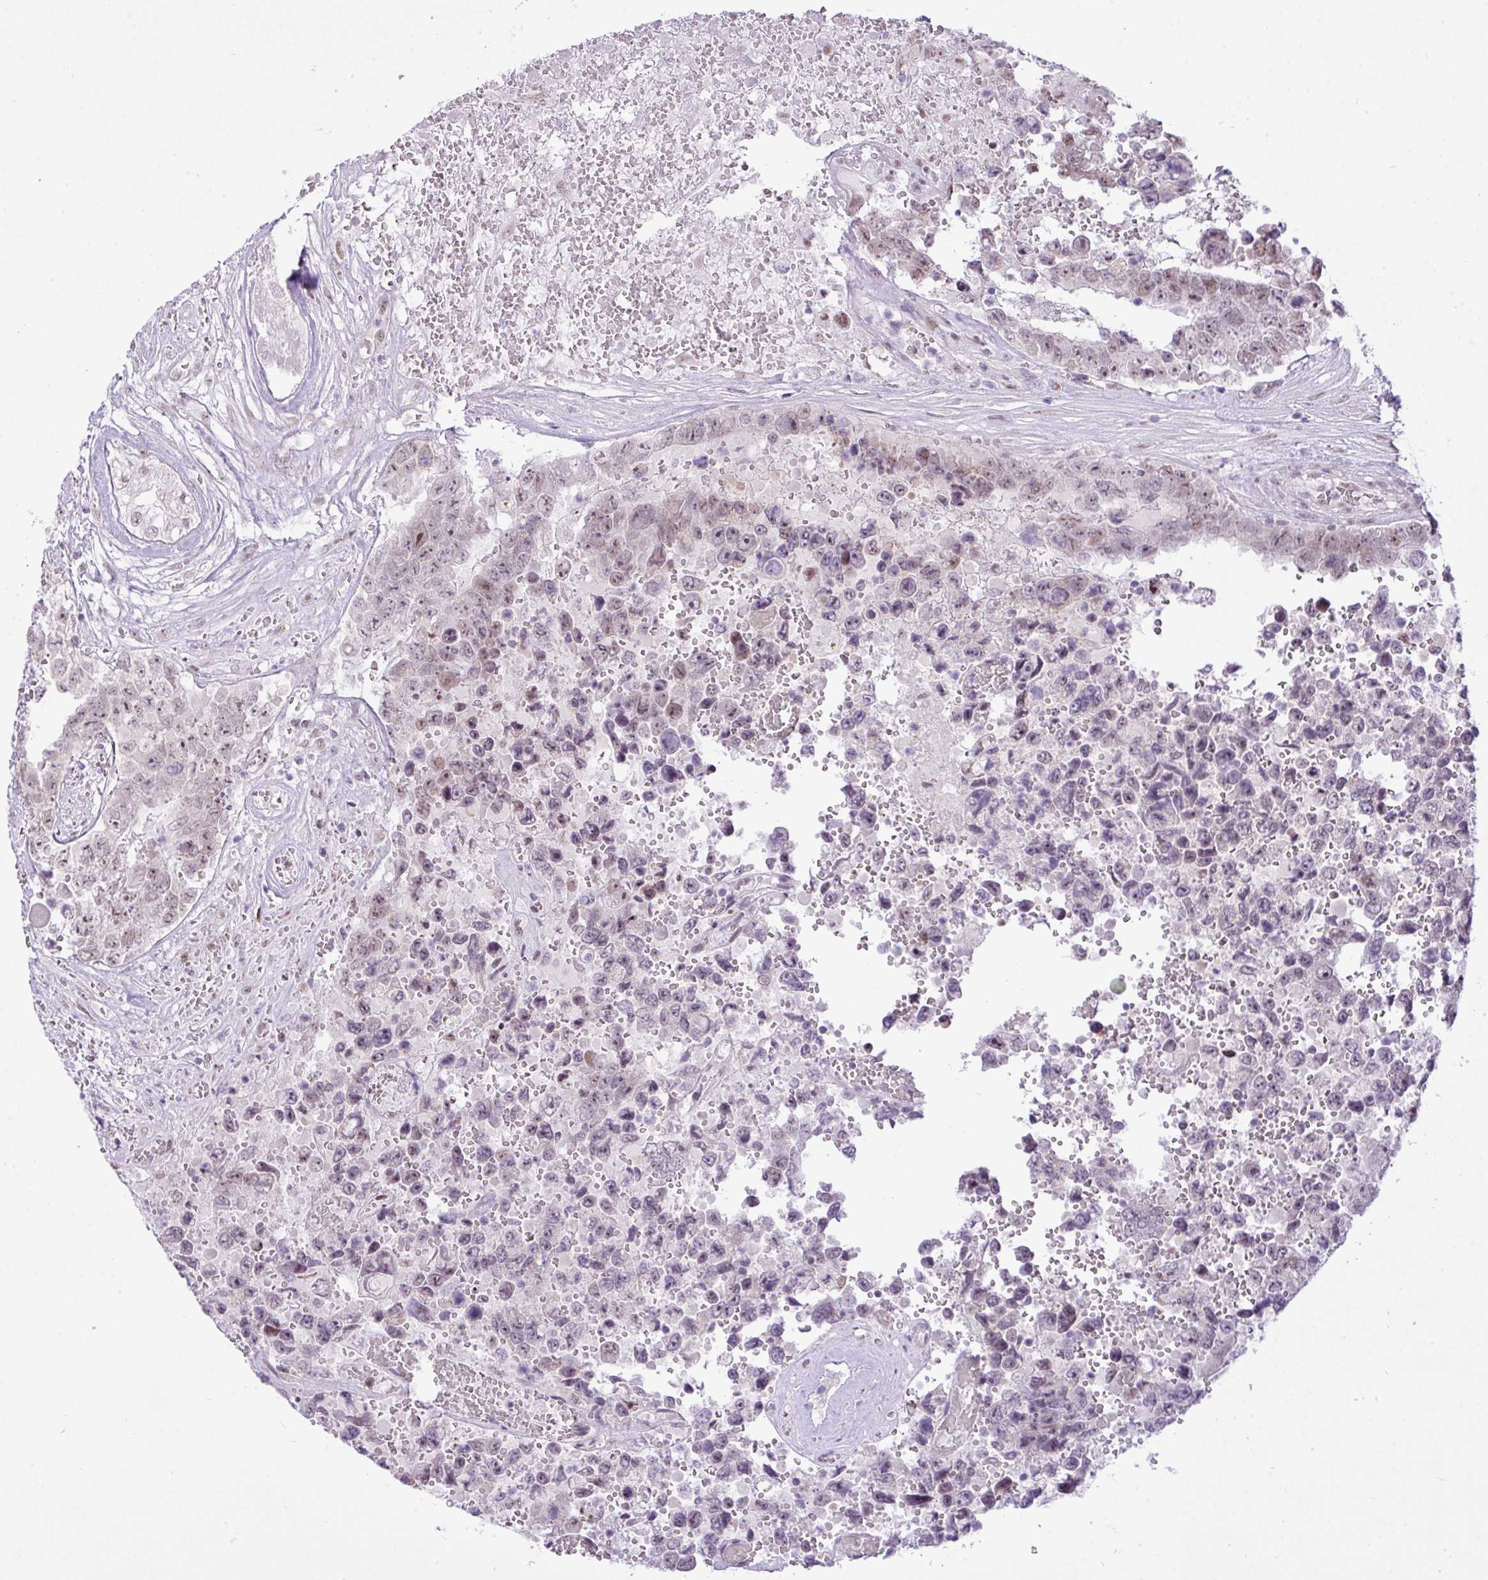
{"staining": {"intensity": "weak", "quantity": "25%-75%", "location": "nuclear"}, "tissue": "testis cancer", "cell_type": "Tumor cells", "image_type": "cancer", "snomed": [{"axis": "morphology", "description": "Normal tissue, NOS"}, {"axis": "morphology", "description": "Carcinoma, Embryonal, NOS"}, {"axis": "topography", "description": "Testis"}, {"axis": "topography", "description": "Epididymis"}], "caption": "A histopathology image of embryonal carcinoma (testis) stained for a protein shows weak nuclear brown staining in tumor cells. Ihc stains the protein in brown and the nuclei are stained blue.", "gene": "ELOA2", "patient": {"sex": "male", "age": 25}}